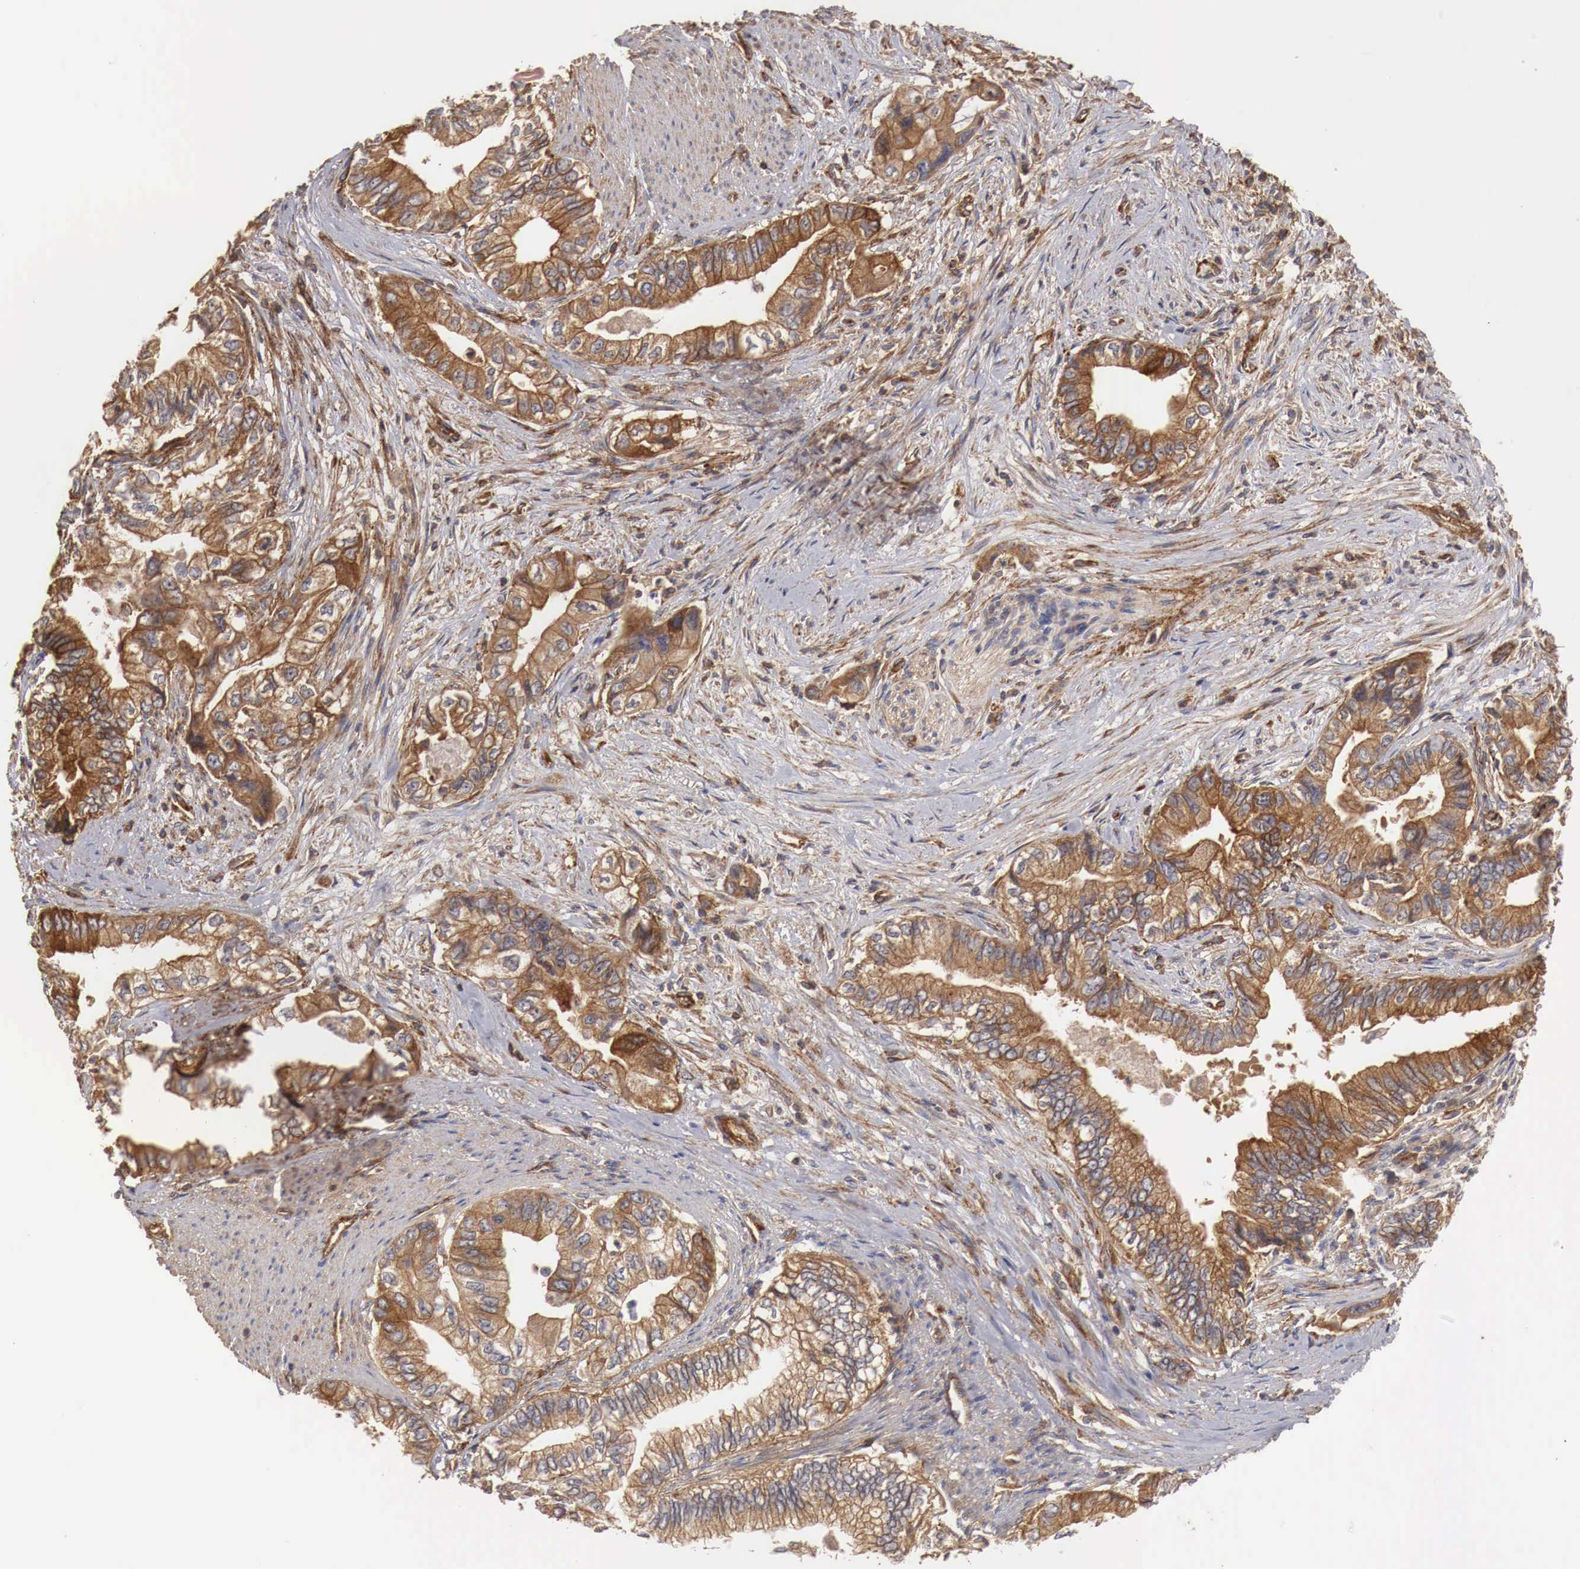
{"staining": {"intensity": "moderate", "quantity": ">75%", "location": "cytoplasmic/membranous"}, "tissue": "pancreatic cancer", "cell_type": "Tumor cells", "image_type": "cancer", "snomed": [{"axis": "morphology", "description": "Adenocarcinoma, NOS"}, {"axis": "topography", "description": "Pancreas"}, {"axis": "topography", "description": "Stomach, upper"}], "caption": "The histopathology image displays a brown stain indicating the presence of a protein in the cytoplasmic/membranous of tumor cells in adenocarcinoma (pancreatic).", "gene": "ARMCX4", "patient": {"sex": "male", "age": 77}}